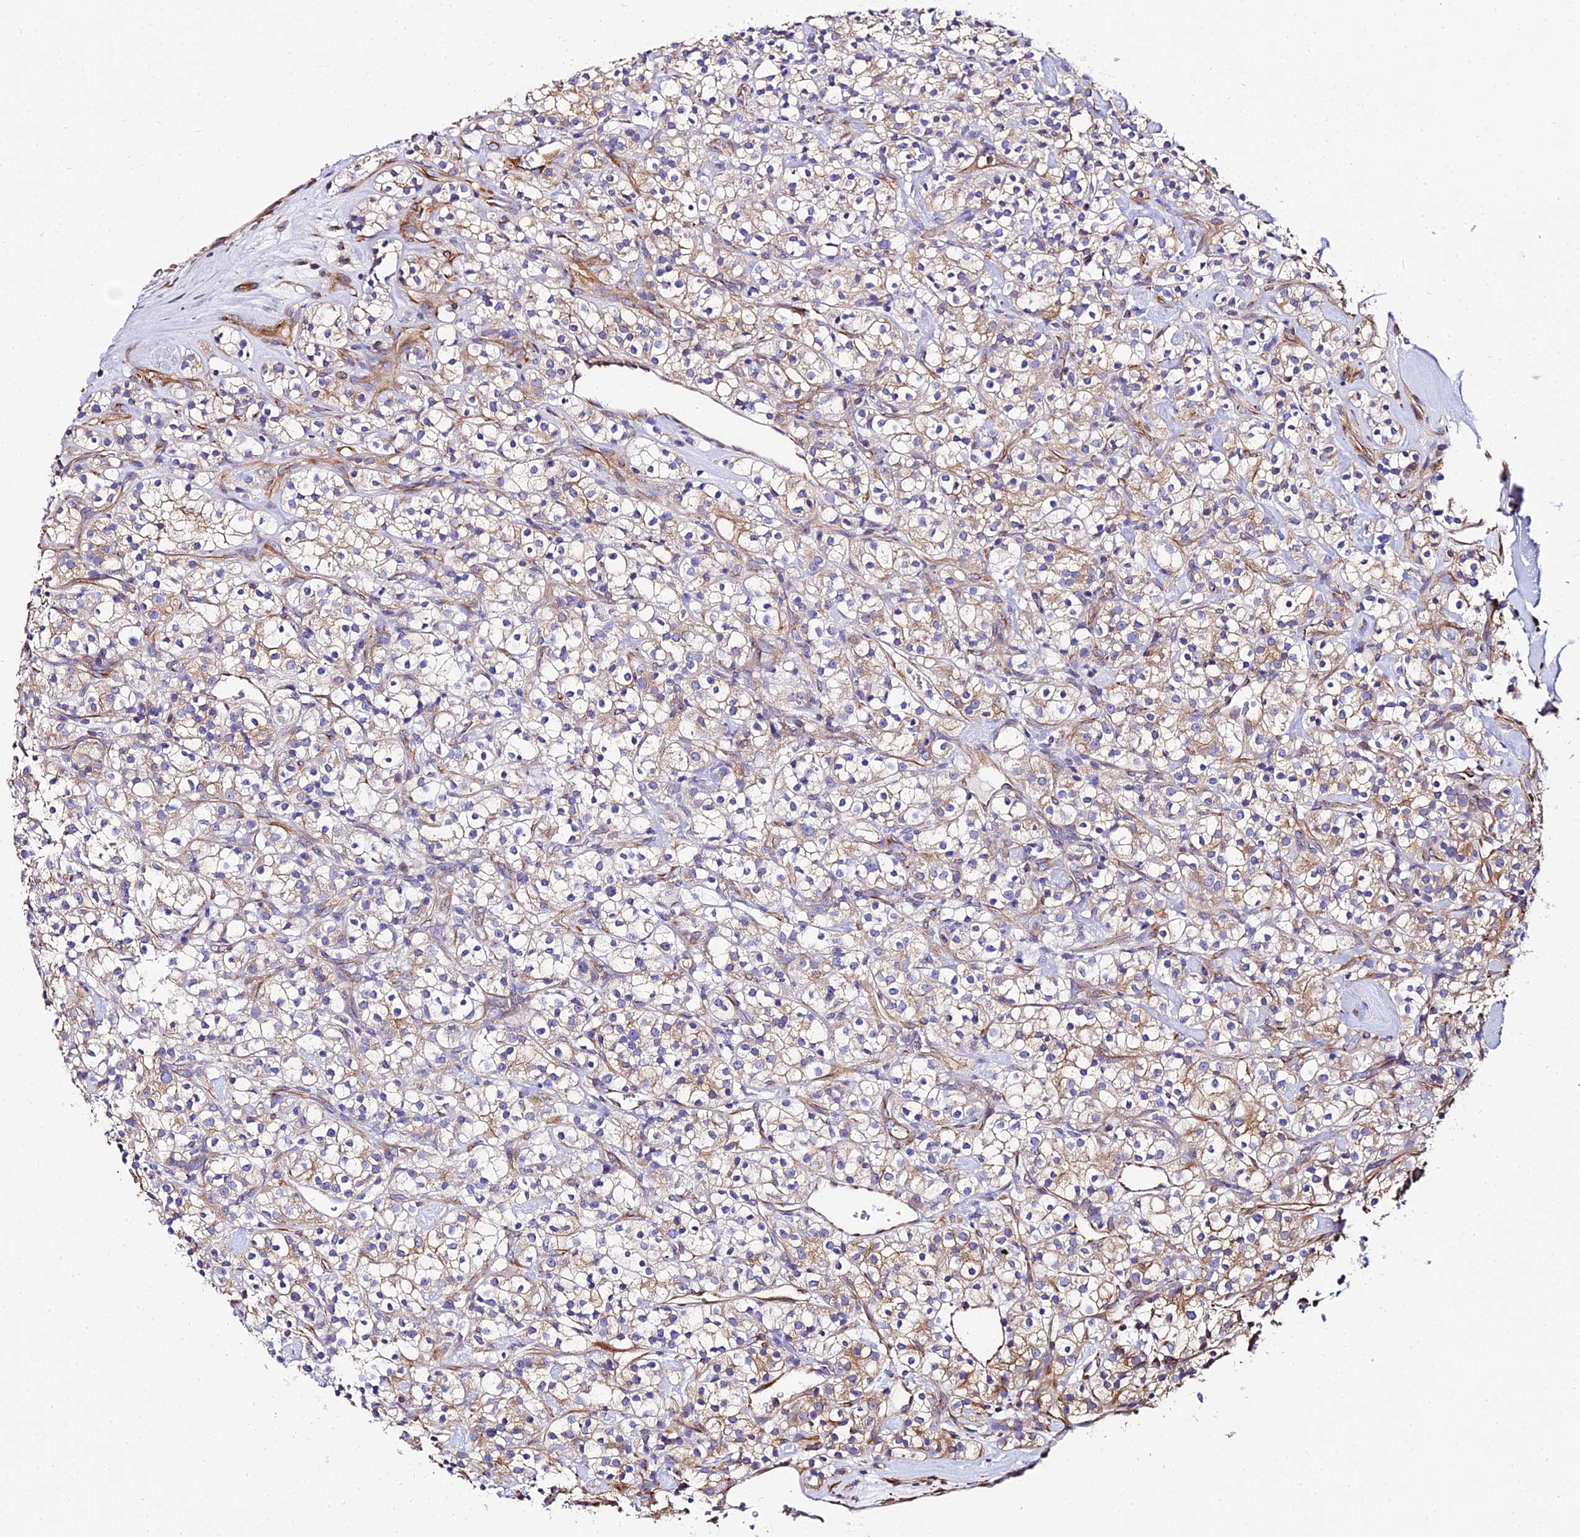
{"staining": {"intensity": "weak", "quantity": "25%-75%", "location": "cytoplasmic/membranous"}, "tissue": "renal cancer", "cell_type": "Tumor cells", "image_type": "cancer", "snomed": [{"axis": "morphology", "description": "Adenocarcinoma, NOS"}, {"axis": "topography", "description": "Kidney"}], "caption": "Renal adenocarcinoma stained with immunohistochemistry (IHC) displays weak cytoplasmic/membranous expression in approximately 25%-75% of tumor cells. Using DAB (brown) and hematoxylin (blue) stains, captured at high magnification using brightfield microscopy.", "gene": "TUBA3D", "patient": {"sex": "male", "age": 77}}